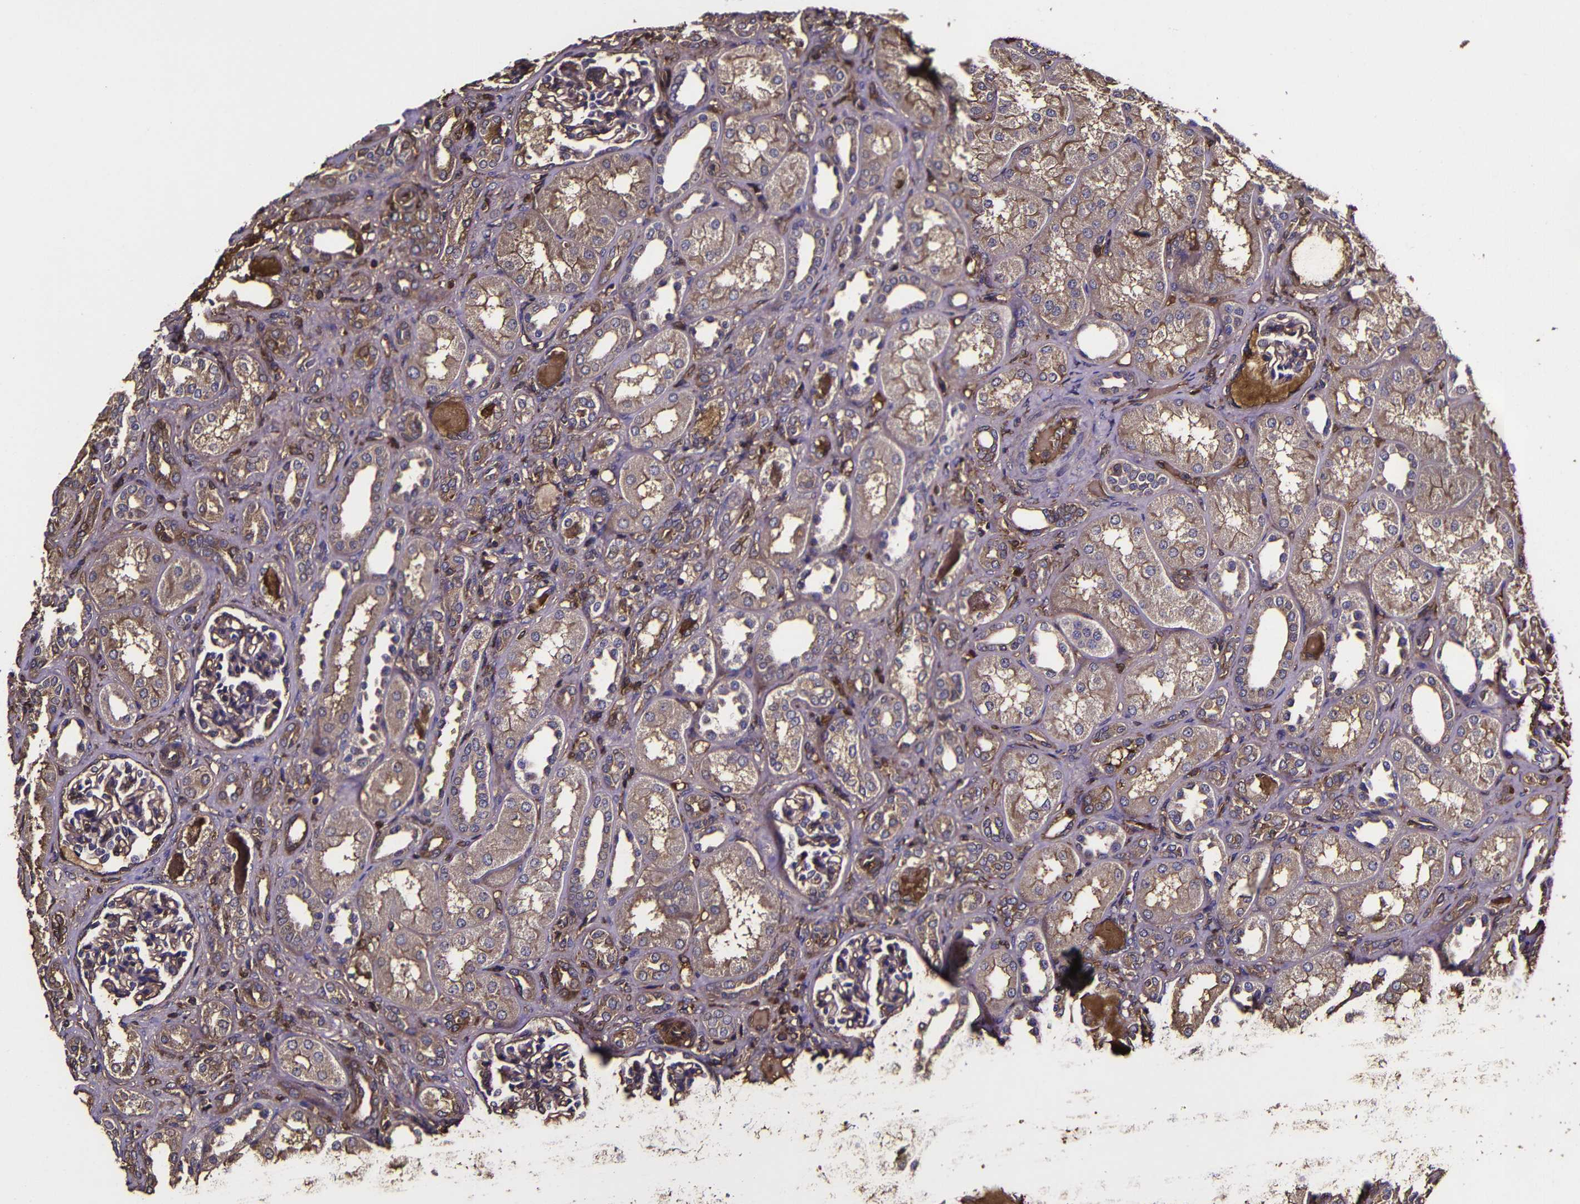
{"staining": {"intensity": "moderate", "quantity": "25%-75%", "location": "cytoplasmic/membranous"}, "tissue": "kidney", "cell_type": "Cells in glomeruli", "image_type": "normal", "snomed": [{"axis": "morphology", "description": "Normal tissue, NOS"}, {"axis": "topography", "description": "Kidney"}], "caption": "This micrograph shows immunohistochemistry (IHC) staining of normal human kidney, with medium moderate cytoplasmic/membranous staining in approximately 25%-75% of cells in glomeruli.", "gene": "MSN", "patient": {"sex": "male", "age": 7}}